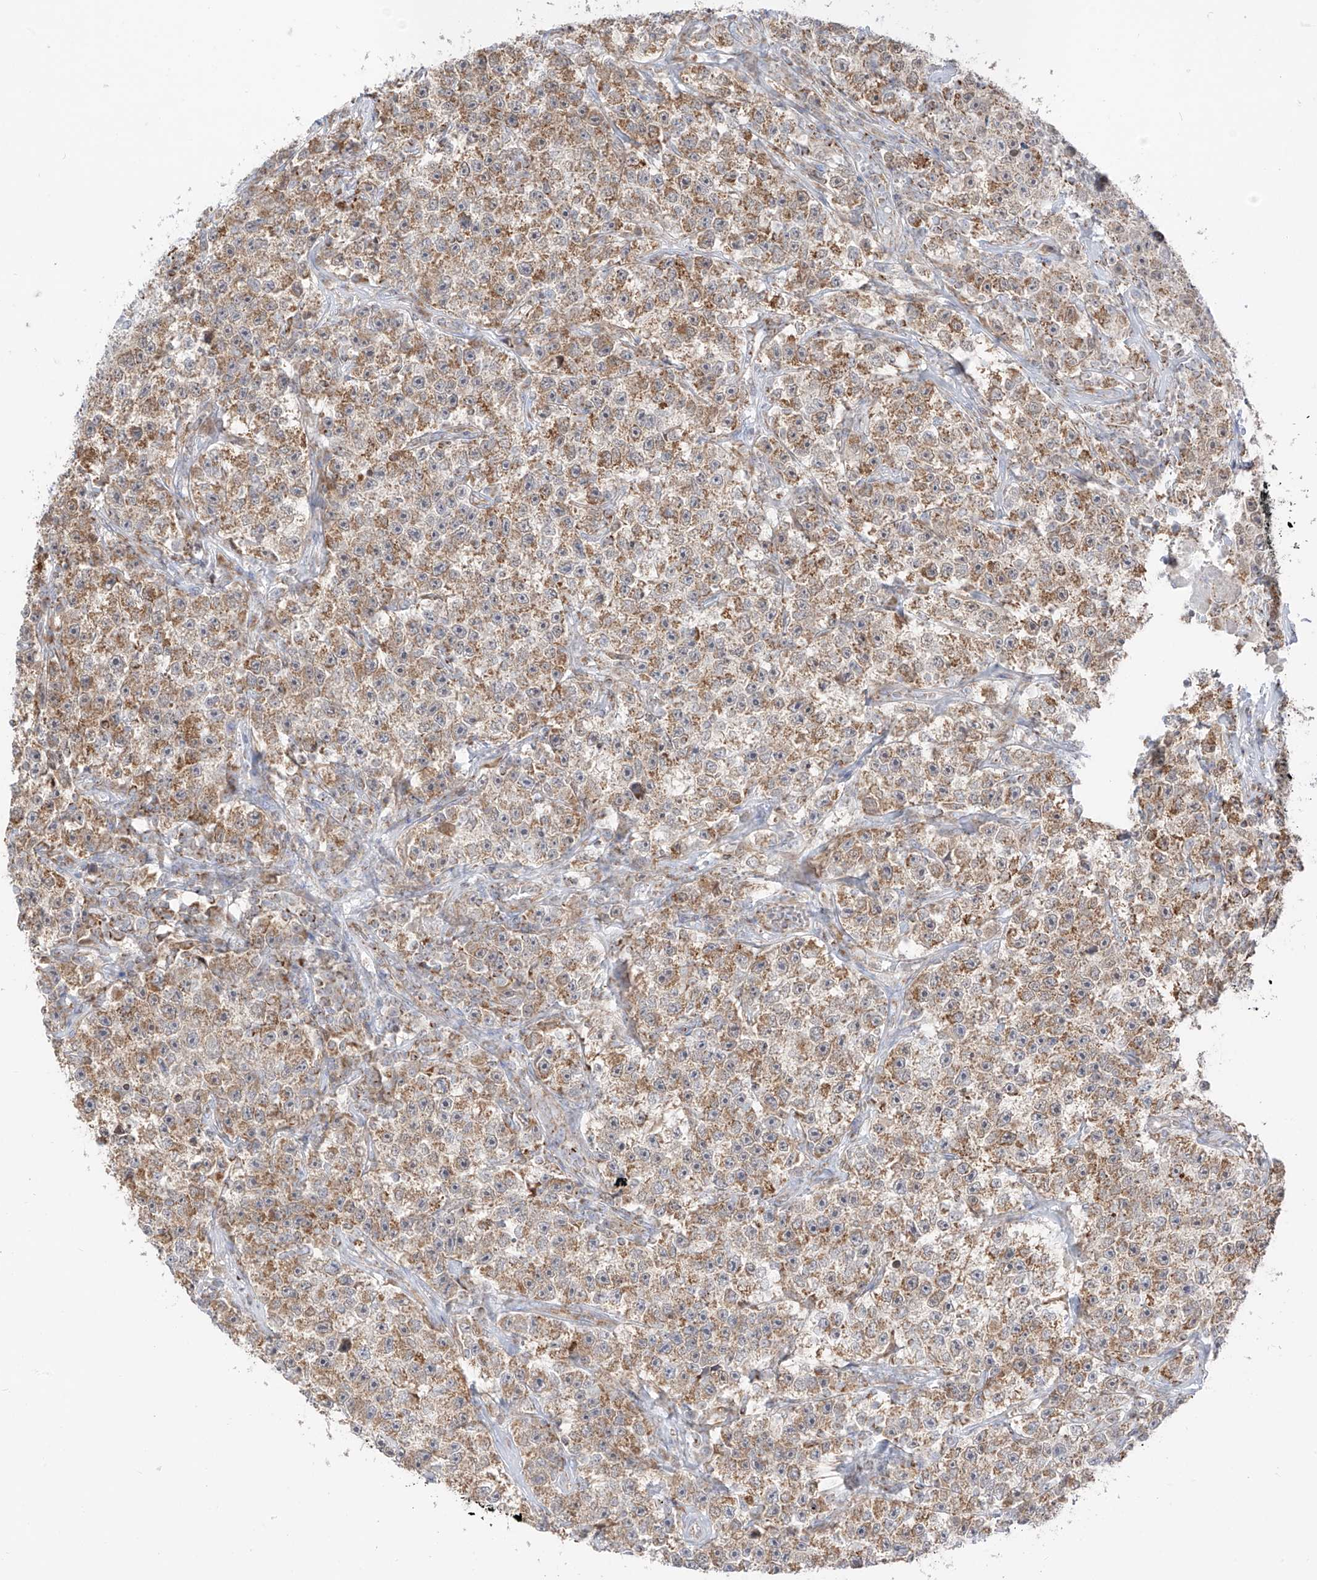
{"staining": {"intensity": "moderate", "quantity": ">75%", "location": "cytoplasmic/membranous"}, "tissue": "testis cancer", "cell_type": "Tumor cells", "image_type": "cancer", "snomed": [{"axis": "morphology", "description": "Seminoma, NOS"}, {"axis": "topography", "description": "Testis"}], "caption": "Testis cancer (seminoma) stained with a brown dye reveals moderate cytoplasmic/membranous positive staining in about >75% of tumor cells.", "gene": "ETHE1", "patient": {"sex": "male", "age": 22}}